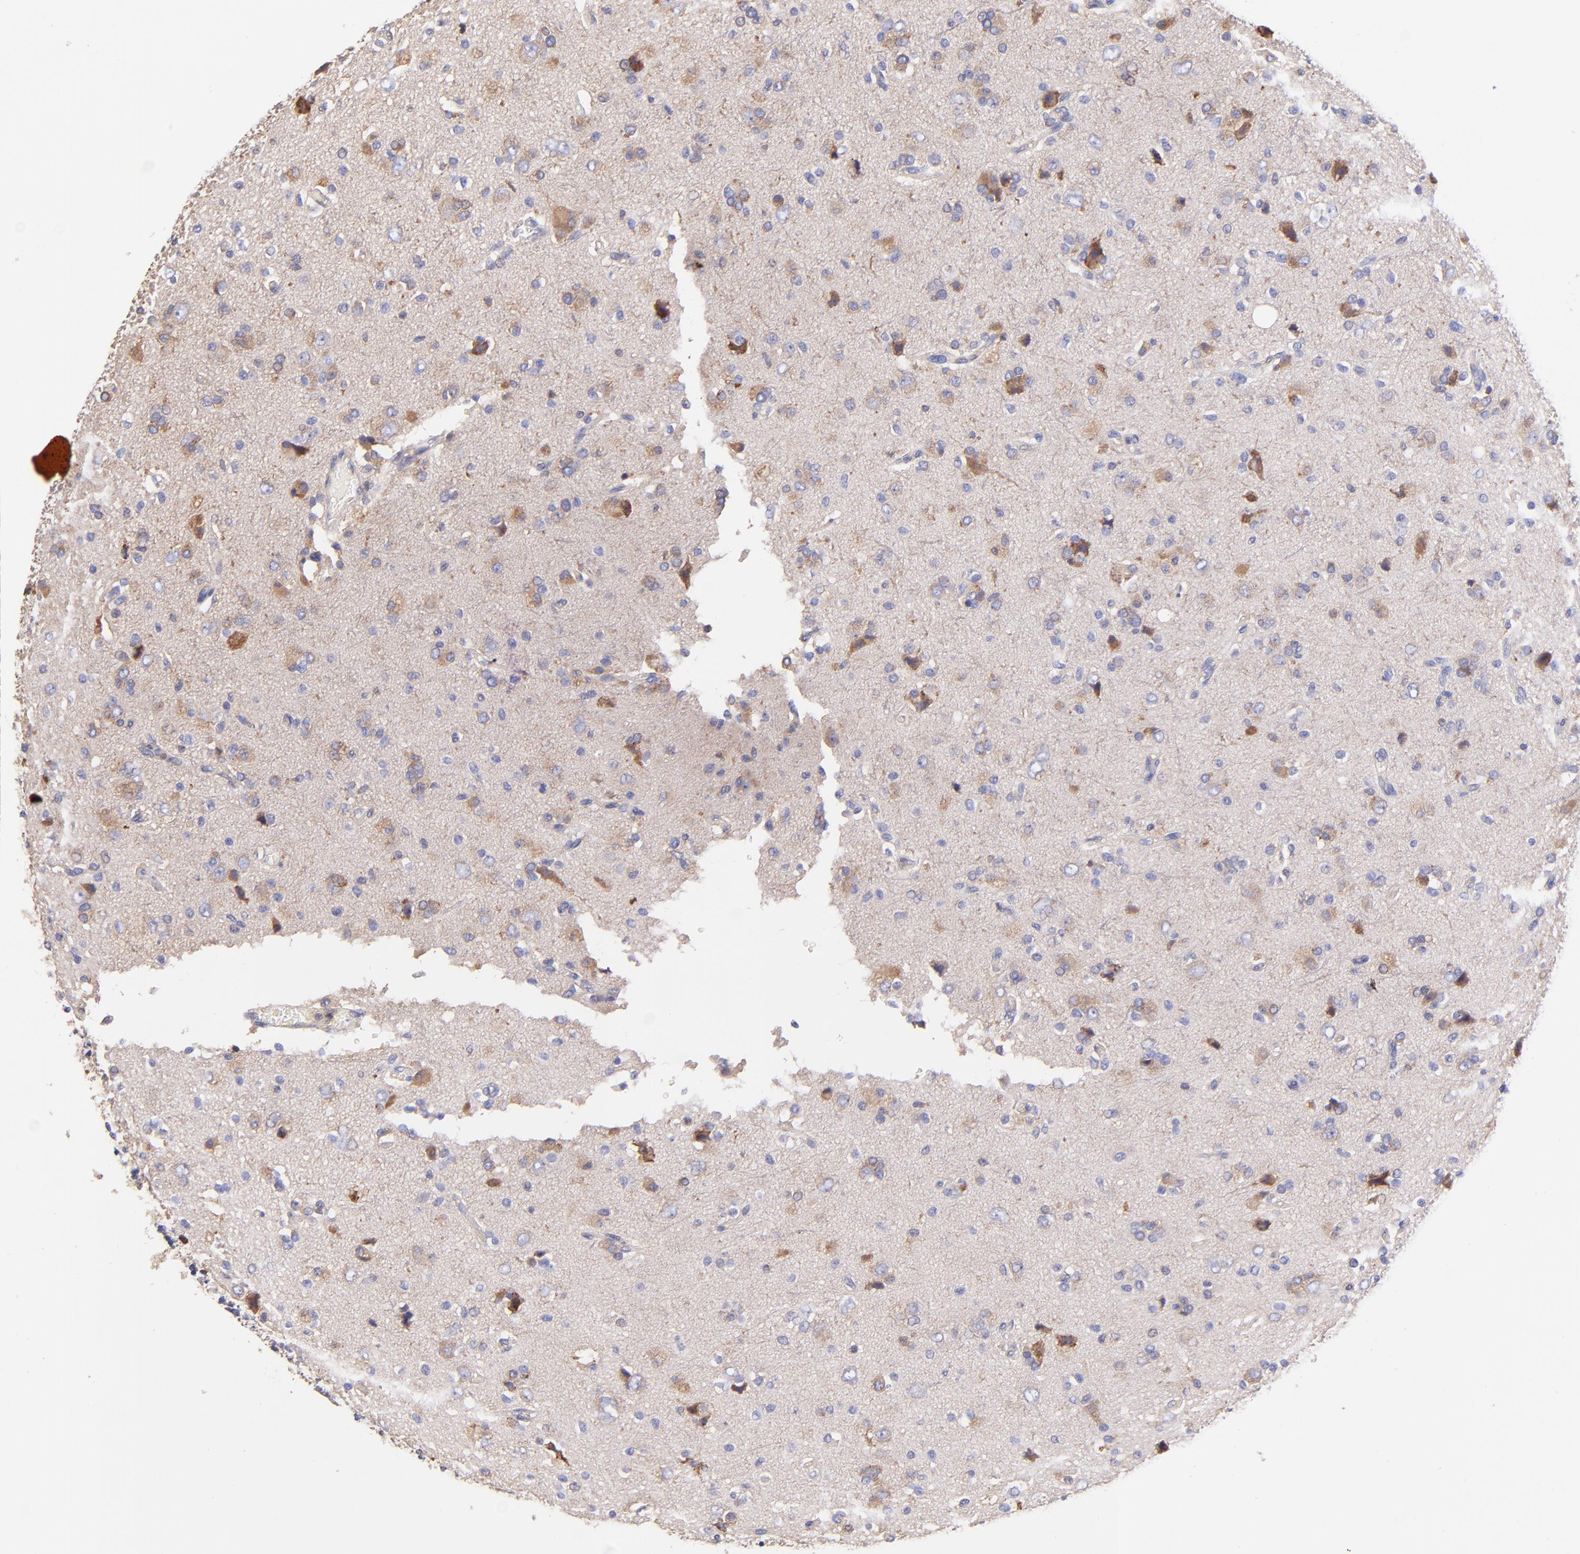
{"staining": {"intensity": "weak", "quantity": "<25%", "location": "cytoplasmic/membranous"}, "tissue": "glioma", "cell_type": "Tumor cells", "image_type": "cancer", "snomed": [{"axis": "morphology", "description": "Glioma, malignant, High grade"}, {"axis": "topography", "description": "Brain"}], "caption": "Immunohistochemistry of human malignant high-grade glioma exhibits no expression in tumor cells.", "gene": "PREX1", "patient": {"sex": "male", "age": 47}}